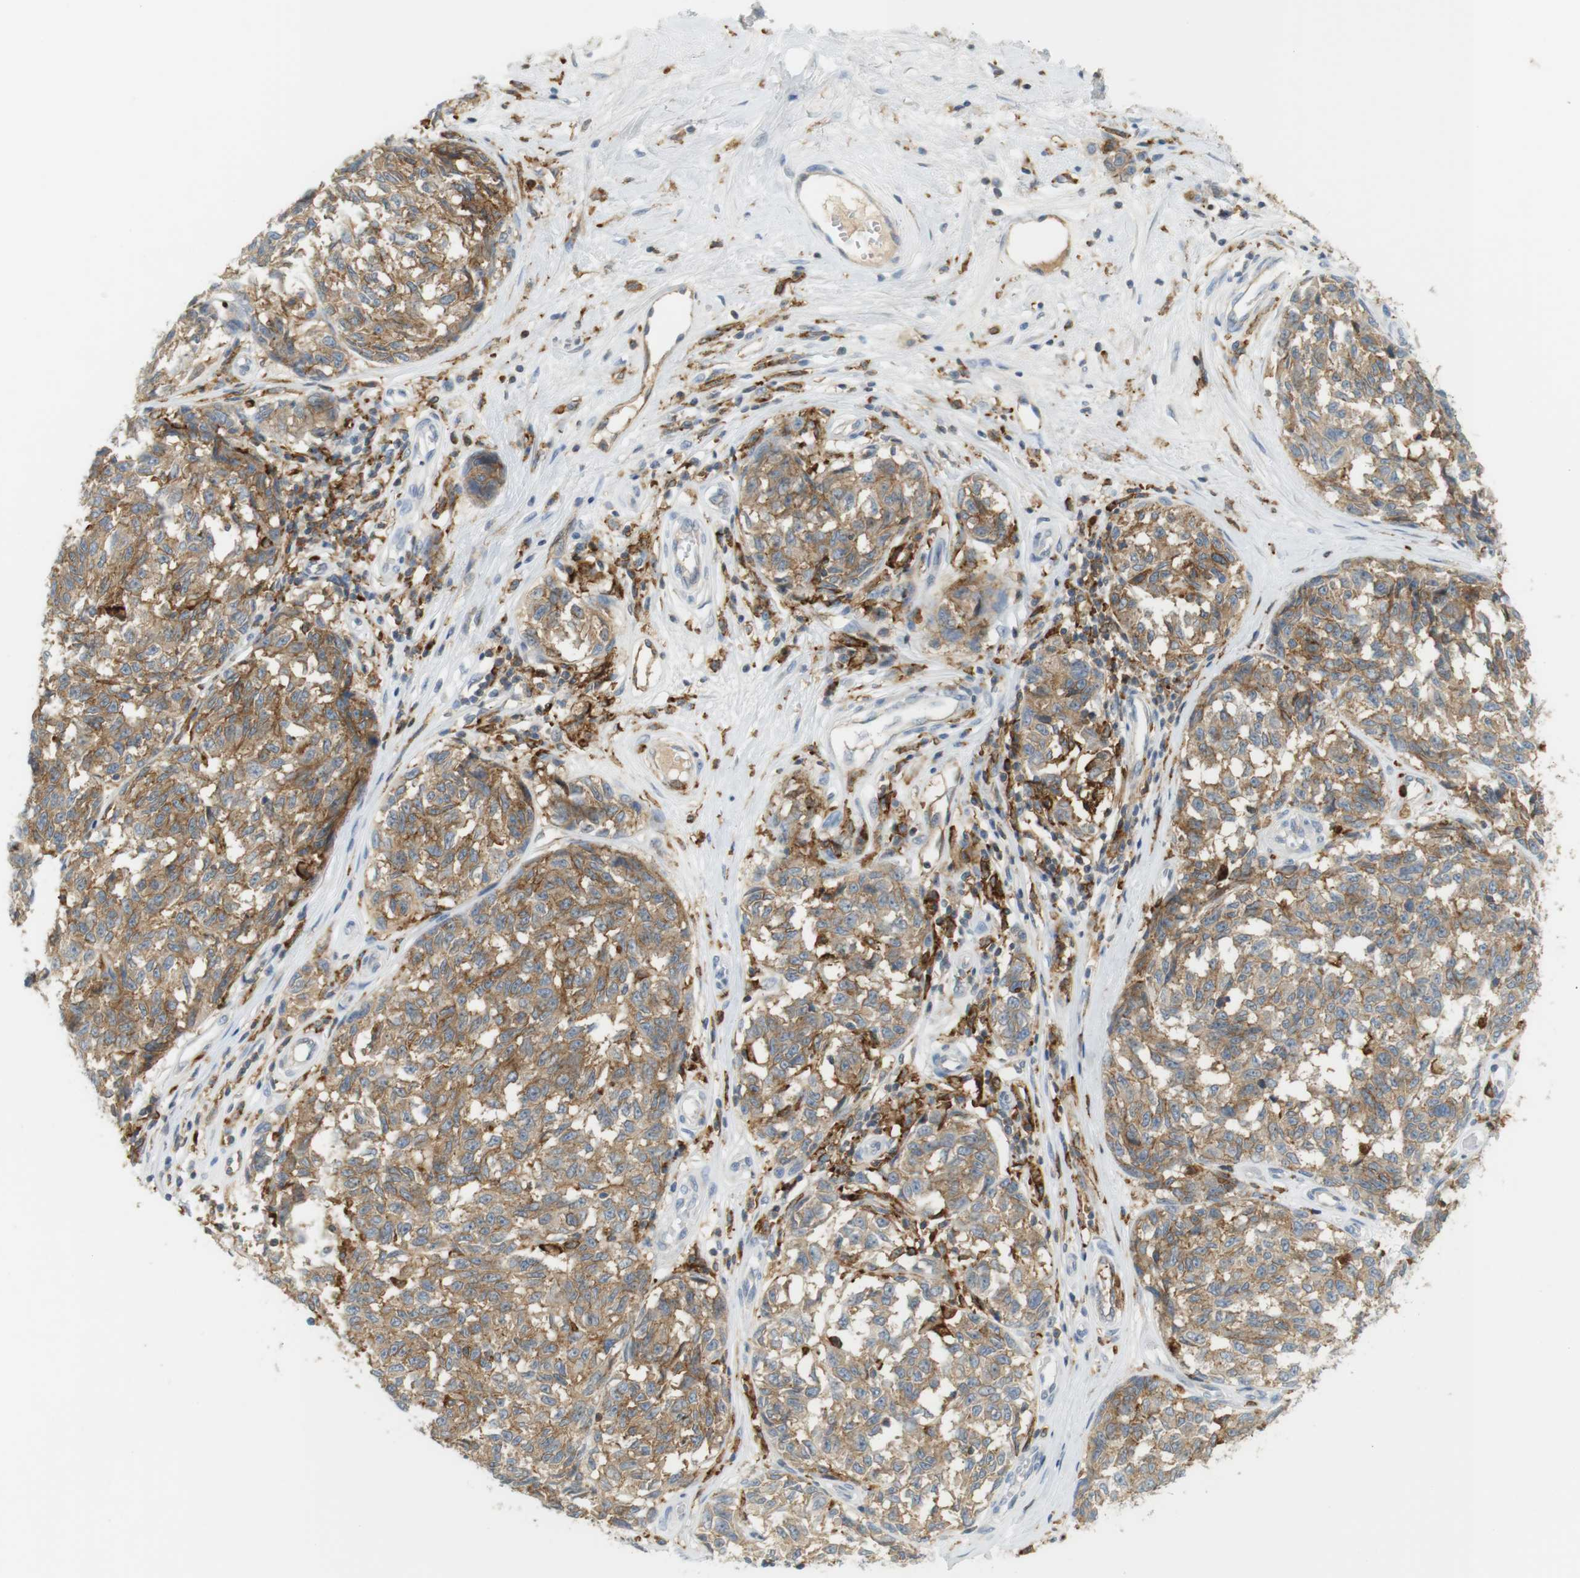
{"staining": {"intensity": "moderate", "quantity": ">75%", "location": "cytoplasmic/membranous"}, "tissue": "melanoma", "cell_type": "Tumor cells", "image_type": "cancer", "snomed": [{"axis": "morphology", "description": "Malignant melanoma, NOS"}, {"axis": "topography", "description": "Skin"}], "caption": "Human melanoma stained with a protein marker reveals moderate staining in tumor cells.", "gene": "SIRPA", "patient": {"sex": "female", "age": 64}}